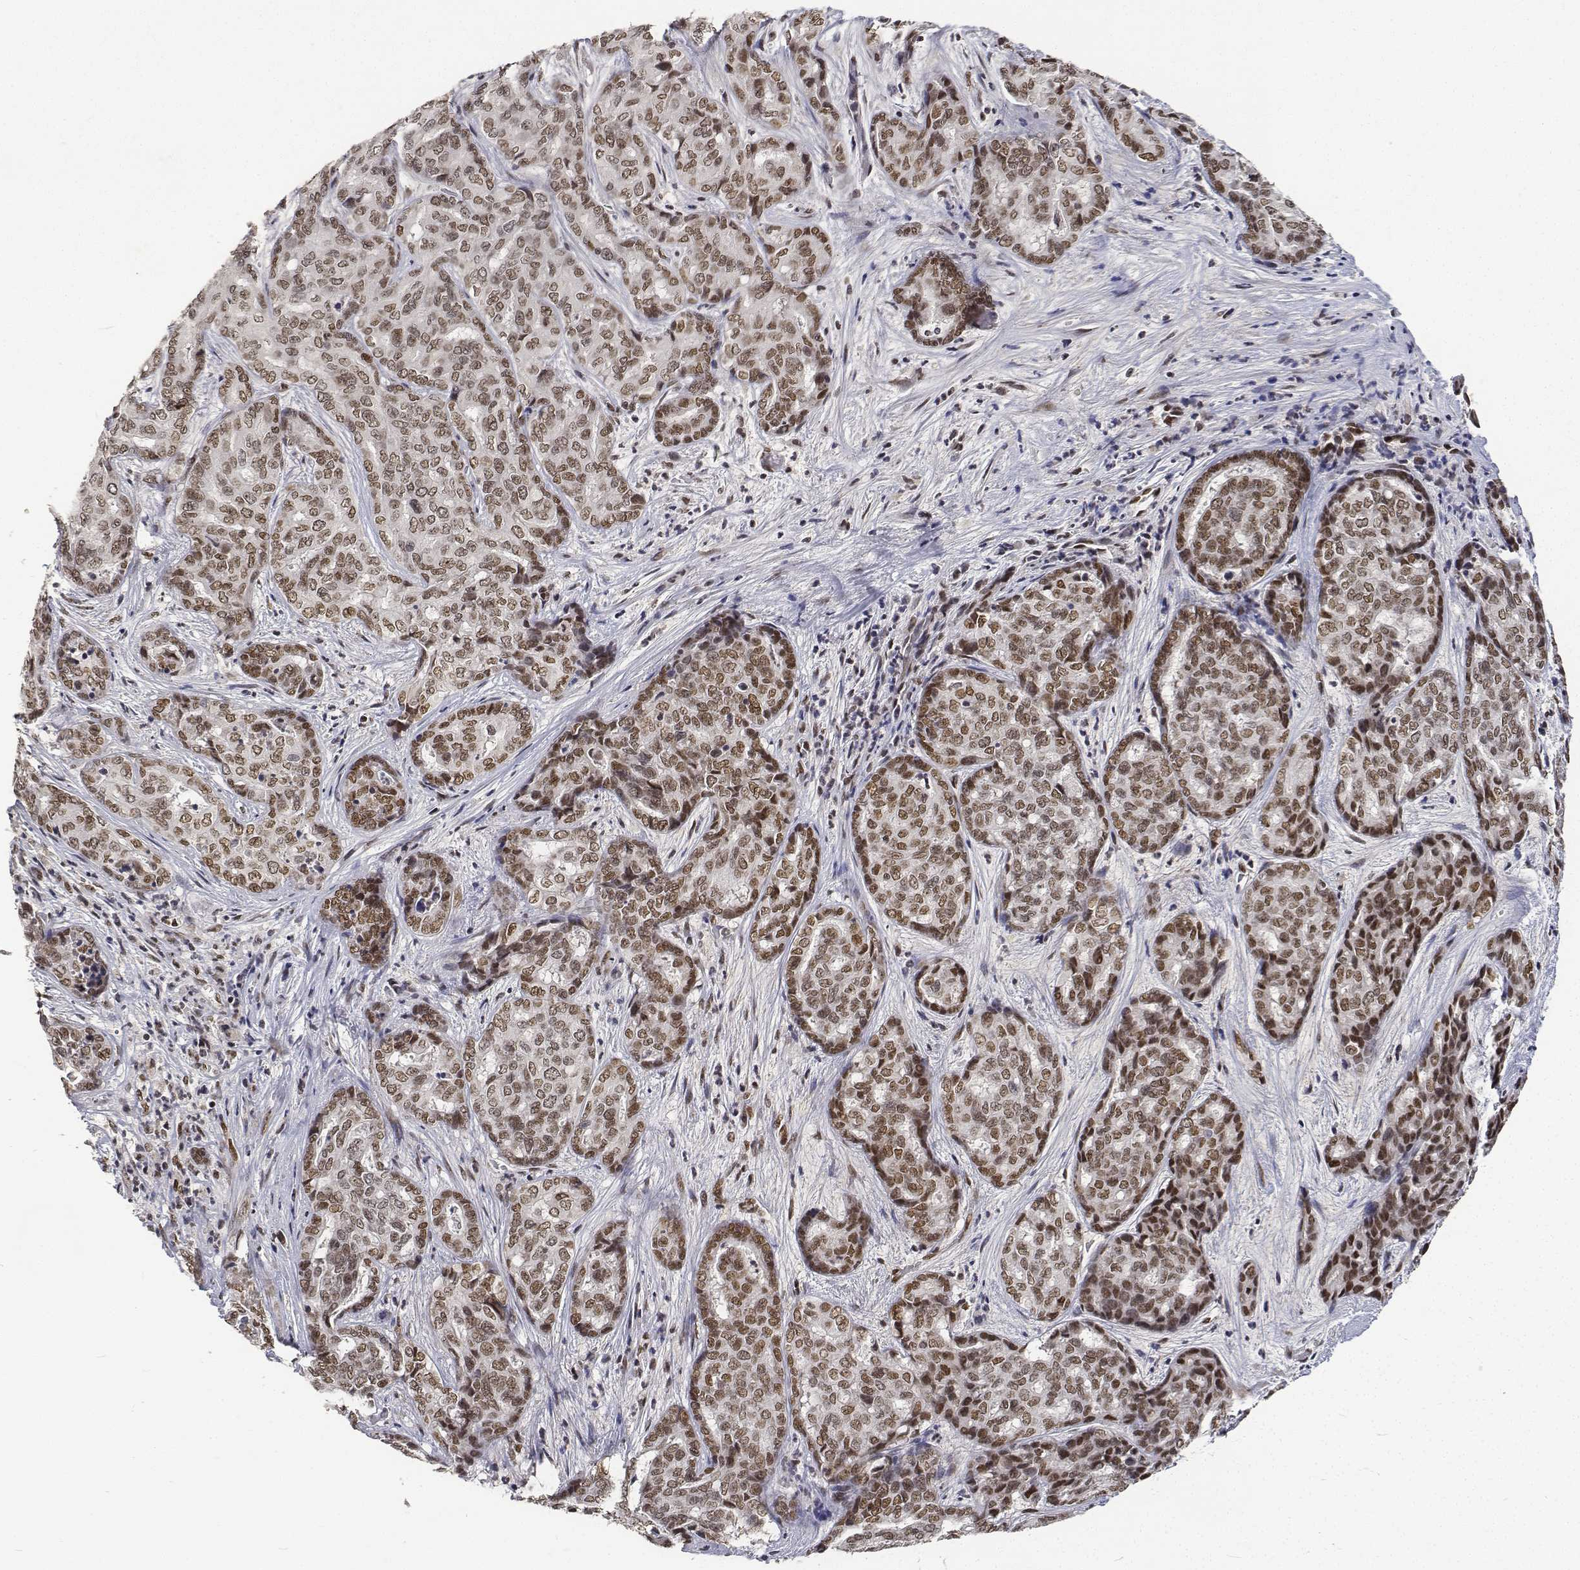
{"staining": {"intensity": "moderate", "quantity": ">75%", "location": "nuclear"}, "tissue": "liver cancer", "cell_type": "Tumor cells", "image_type": "cancer", "snomed": [{"axis": "morphology", "description": "Cholangiocarcinoma"}, {"axis": "topography", "description": "Liver"}], "caption": "Liver cholangiocarcinoma was stained to show a protein in brown. There is medium levels of moderate nuclear expression in about >75% of tumor cells.", "gene": "ATRX", "patient": {"sex": "female", "age": 64}}